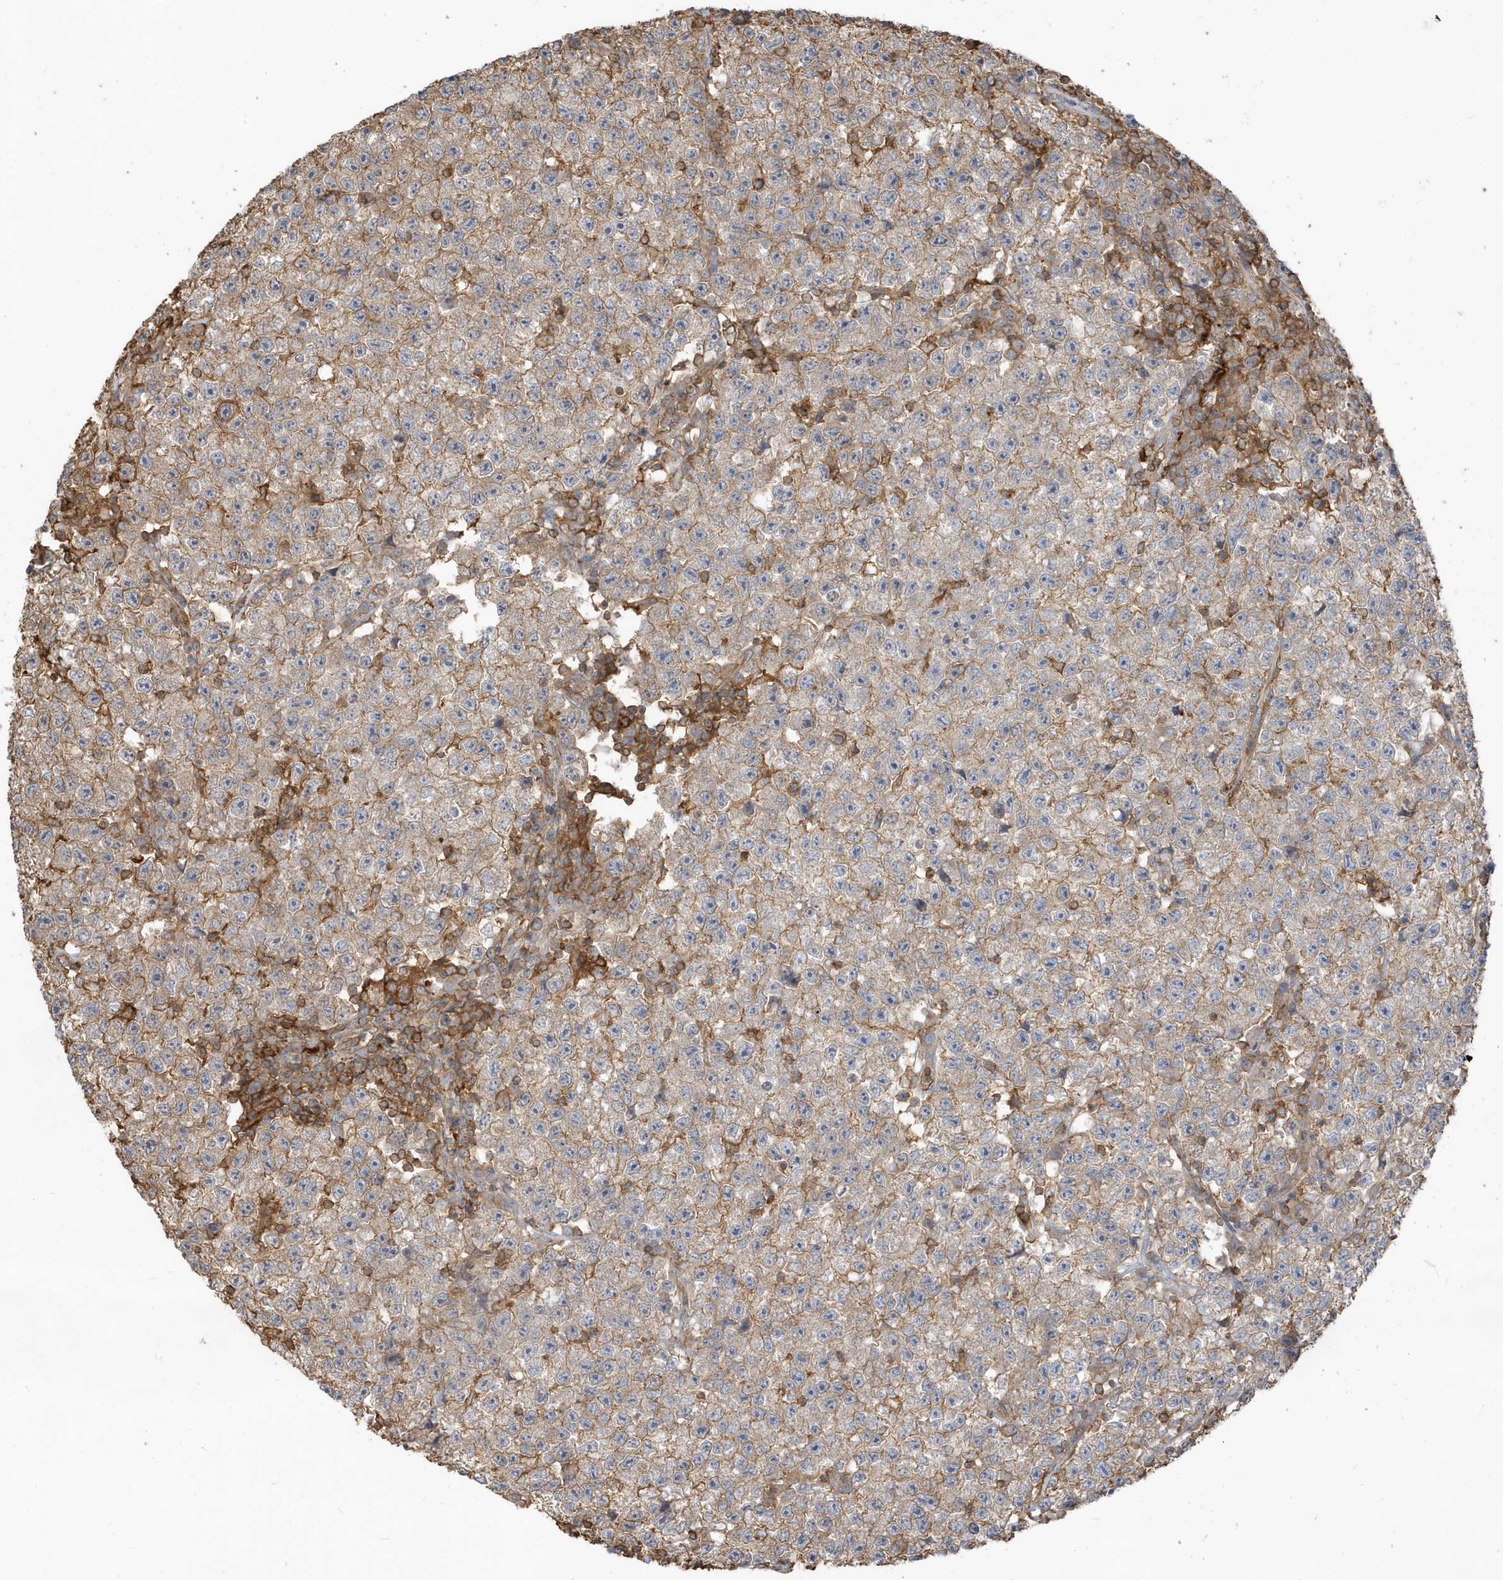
{"staining": {"intensity": "moderate", "quantity": "25%-75%", "location": "cytoplasmic/membranous"}, "tissue": "testis cancer", "cell_type": "Tumor cells", "image_type": "cancer", "snomed": [{"axis": "morphology", "description": "Seminoma, NOS"}, {"axis": "topography", "description": "Testis"}], "caption": "An immunohistochemistry (IHC) micrograph of tumor tissue is shown. Protein staining in brown highlights moderate cytoplasmic/membranous positivity in testis cancer within tumor cells.", "gene": "ZBTB8A", "patient": {"sex": "male", "age": 22}}